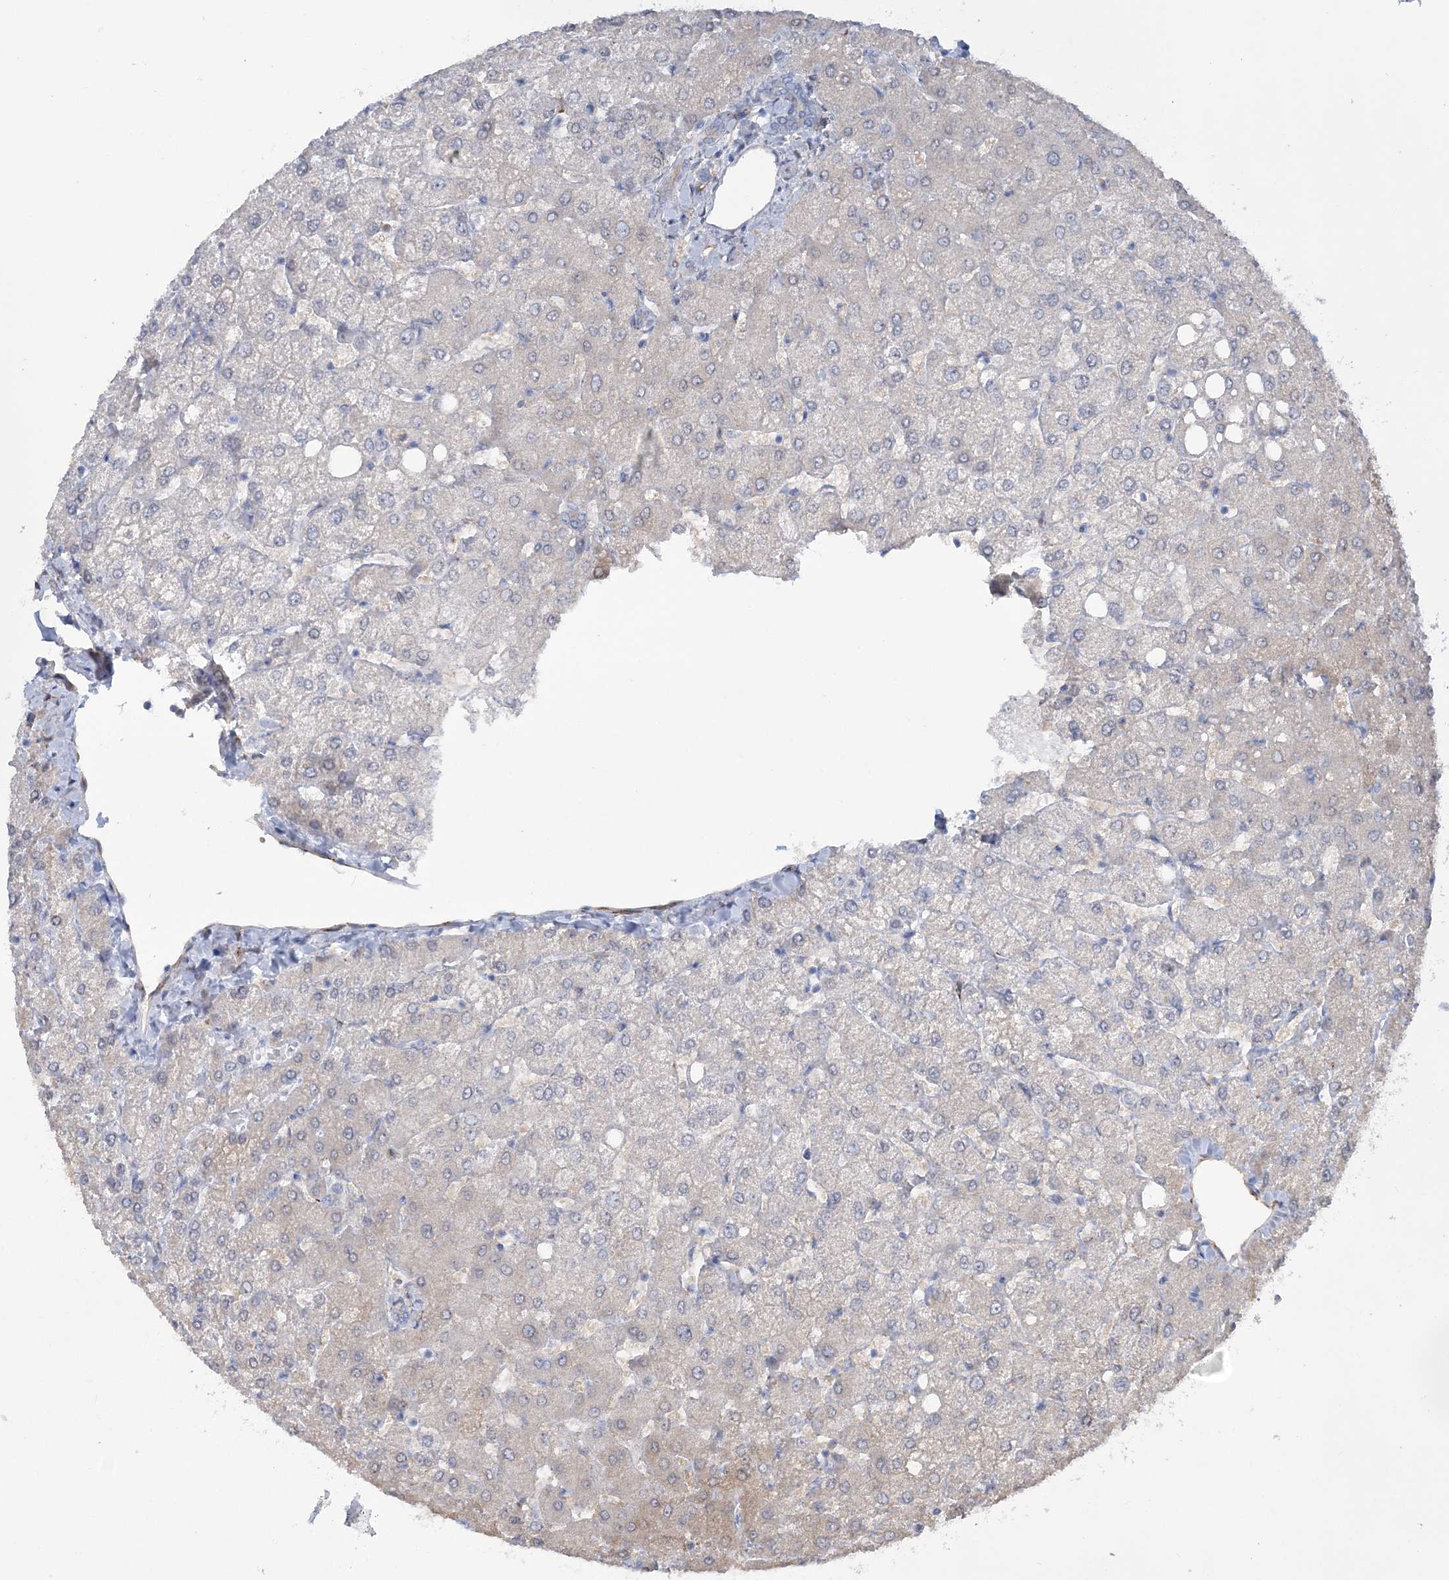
{"staining": {"intensity": "negative", "quantity": "none", "location": "none"}, "tissue": "liver", "cell_type": "Cholangiocytes", "image_type": "normal", "snomed": [{"axis": "morphology", "description": "Normal tissue, NOS"}, {"axis": "topography", "description": "Liver"}], "caption": "Cholangiocytes are negative for brown protein staining in benign liver.", "gene": "RAB11FIP5", "patient": {"sex": "female", "age": 54}}